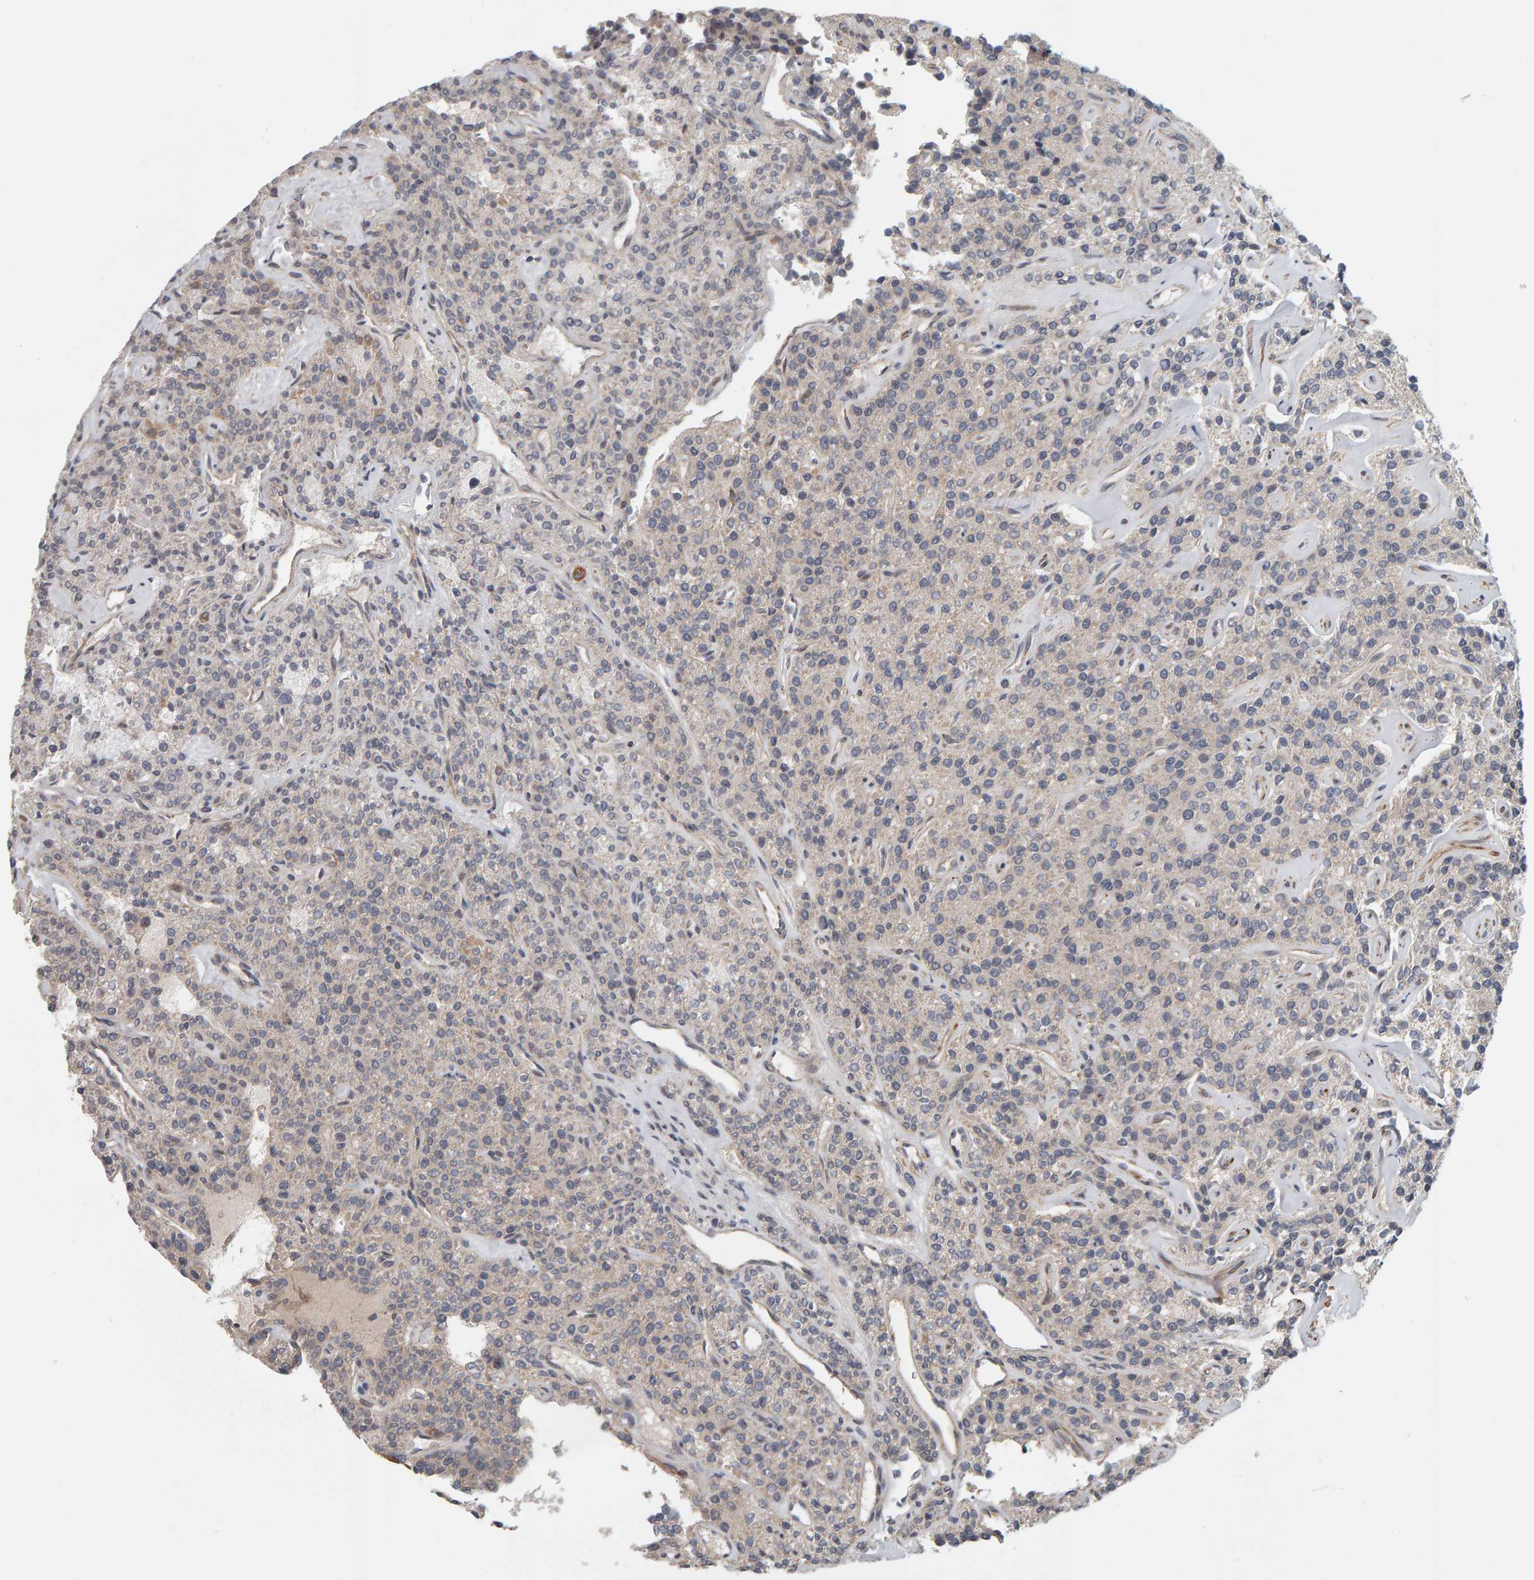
{"staining": {"intensity": "weak", "quantity": "<25%", "location": "cytoplasmic/membranous"}, "tissue": "parathyroid gland", "cell_type": "Glandular cells", "image_type": "normal", "snomed": [{"axis": "morphology", "description": "Normal tissue, NOS"}, {"axis": "topography", "description": "Parathyroid gland"}], "caption": "This image is of unremarkable parathyroid gland stained with immunohistochemistry to label a protein in brown with the nuclei are counter-stained blue. There is no staining in glandular cells.", "gene": "C9orf72", "patient": {"sex": "male", "age": 46}}